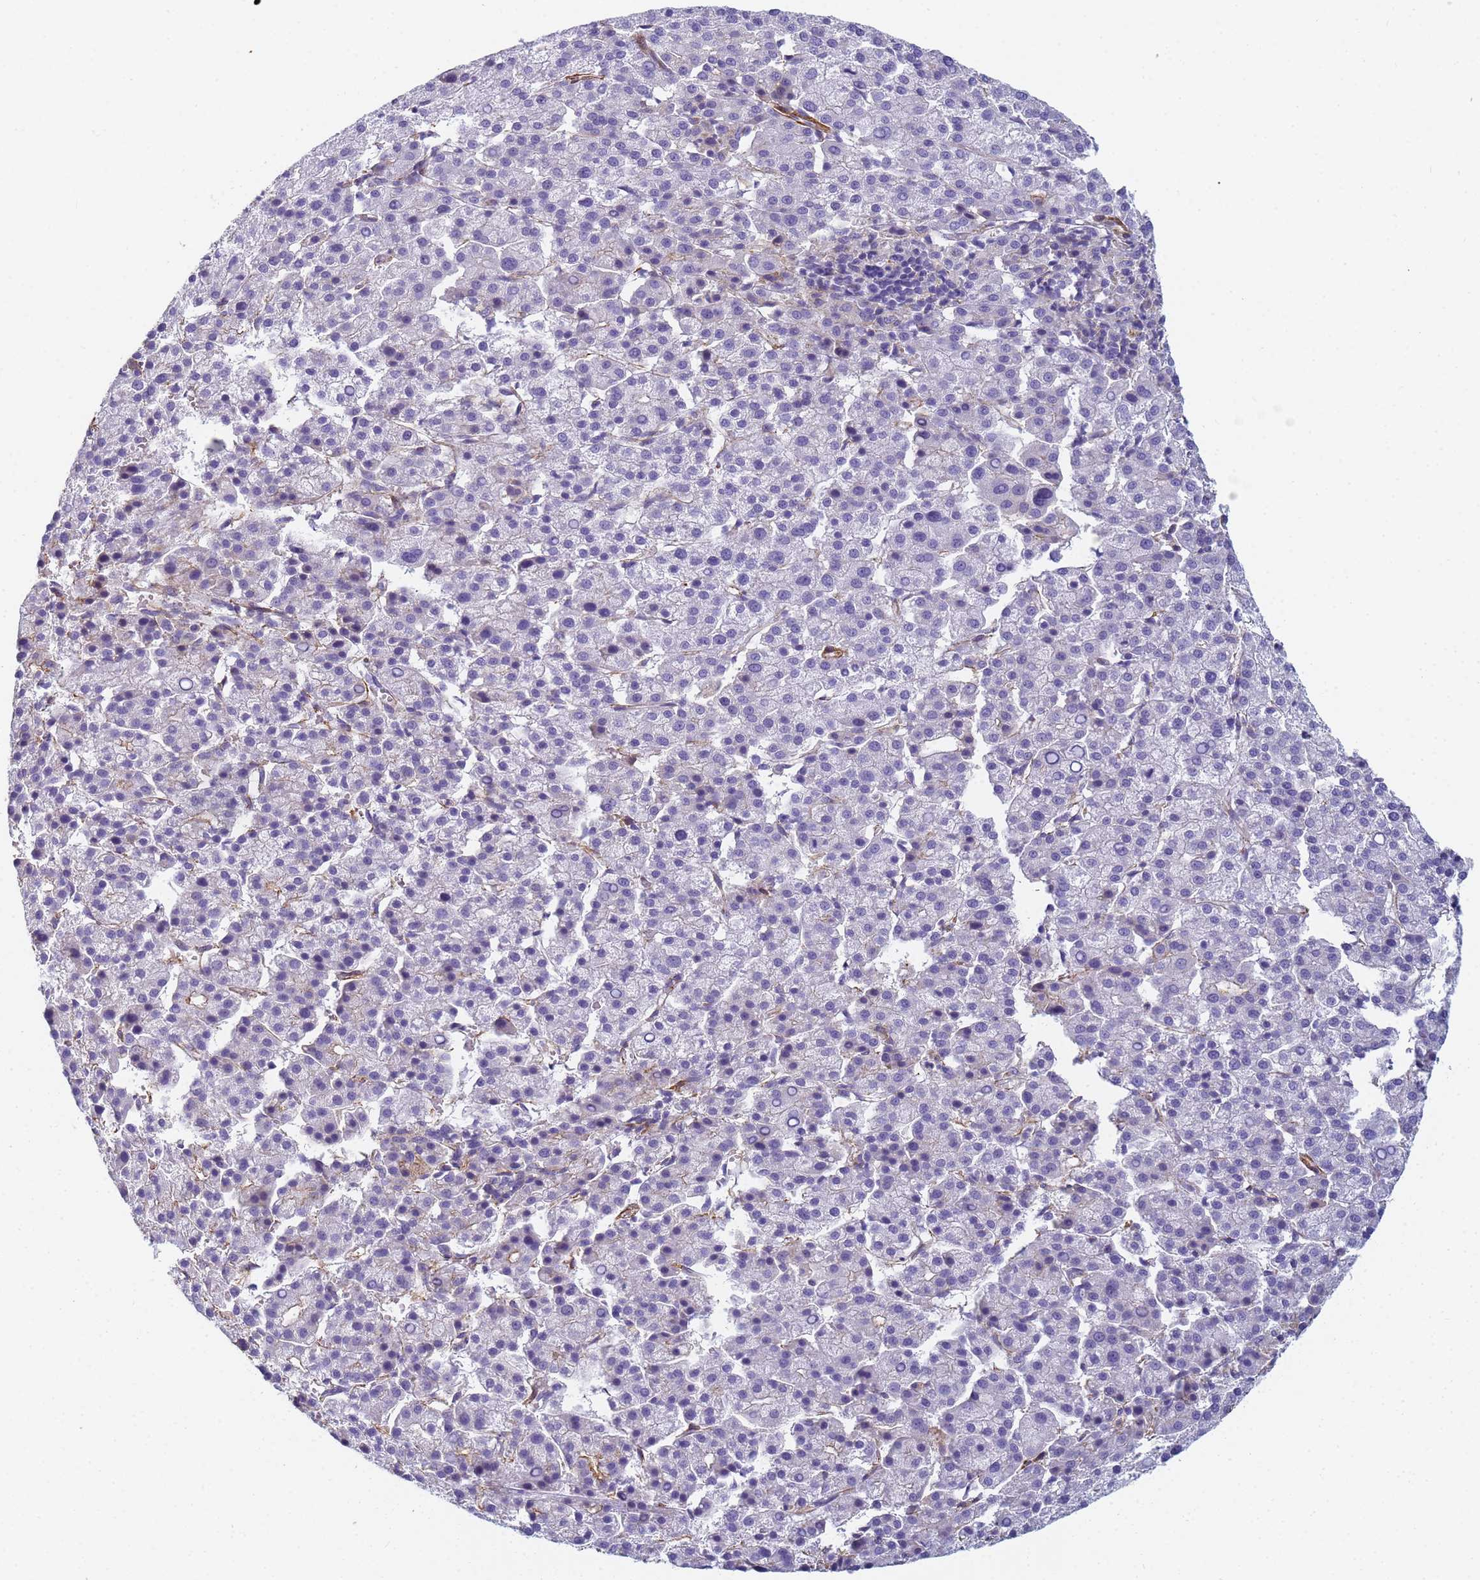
{"staining": {"intensity": "negative", "quantity": "none", "location": "none"}, "tissue": "liver cancer", "cell_type": "Tumor cells", "image_type": "cancer", "snomed": [{"axis": "morphology", "description": "Carcinoma, Hepatocellular, NOS"}, {"axis": "topography", "description": "Liver"}], "caption": "Immunohistochemical staining of liver cancer demonstrates no significant expression in tumor cells.", "gene": "TPM1", "patient": {"sex": "female", "age": 58}}